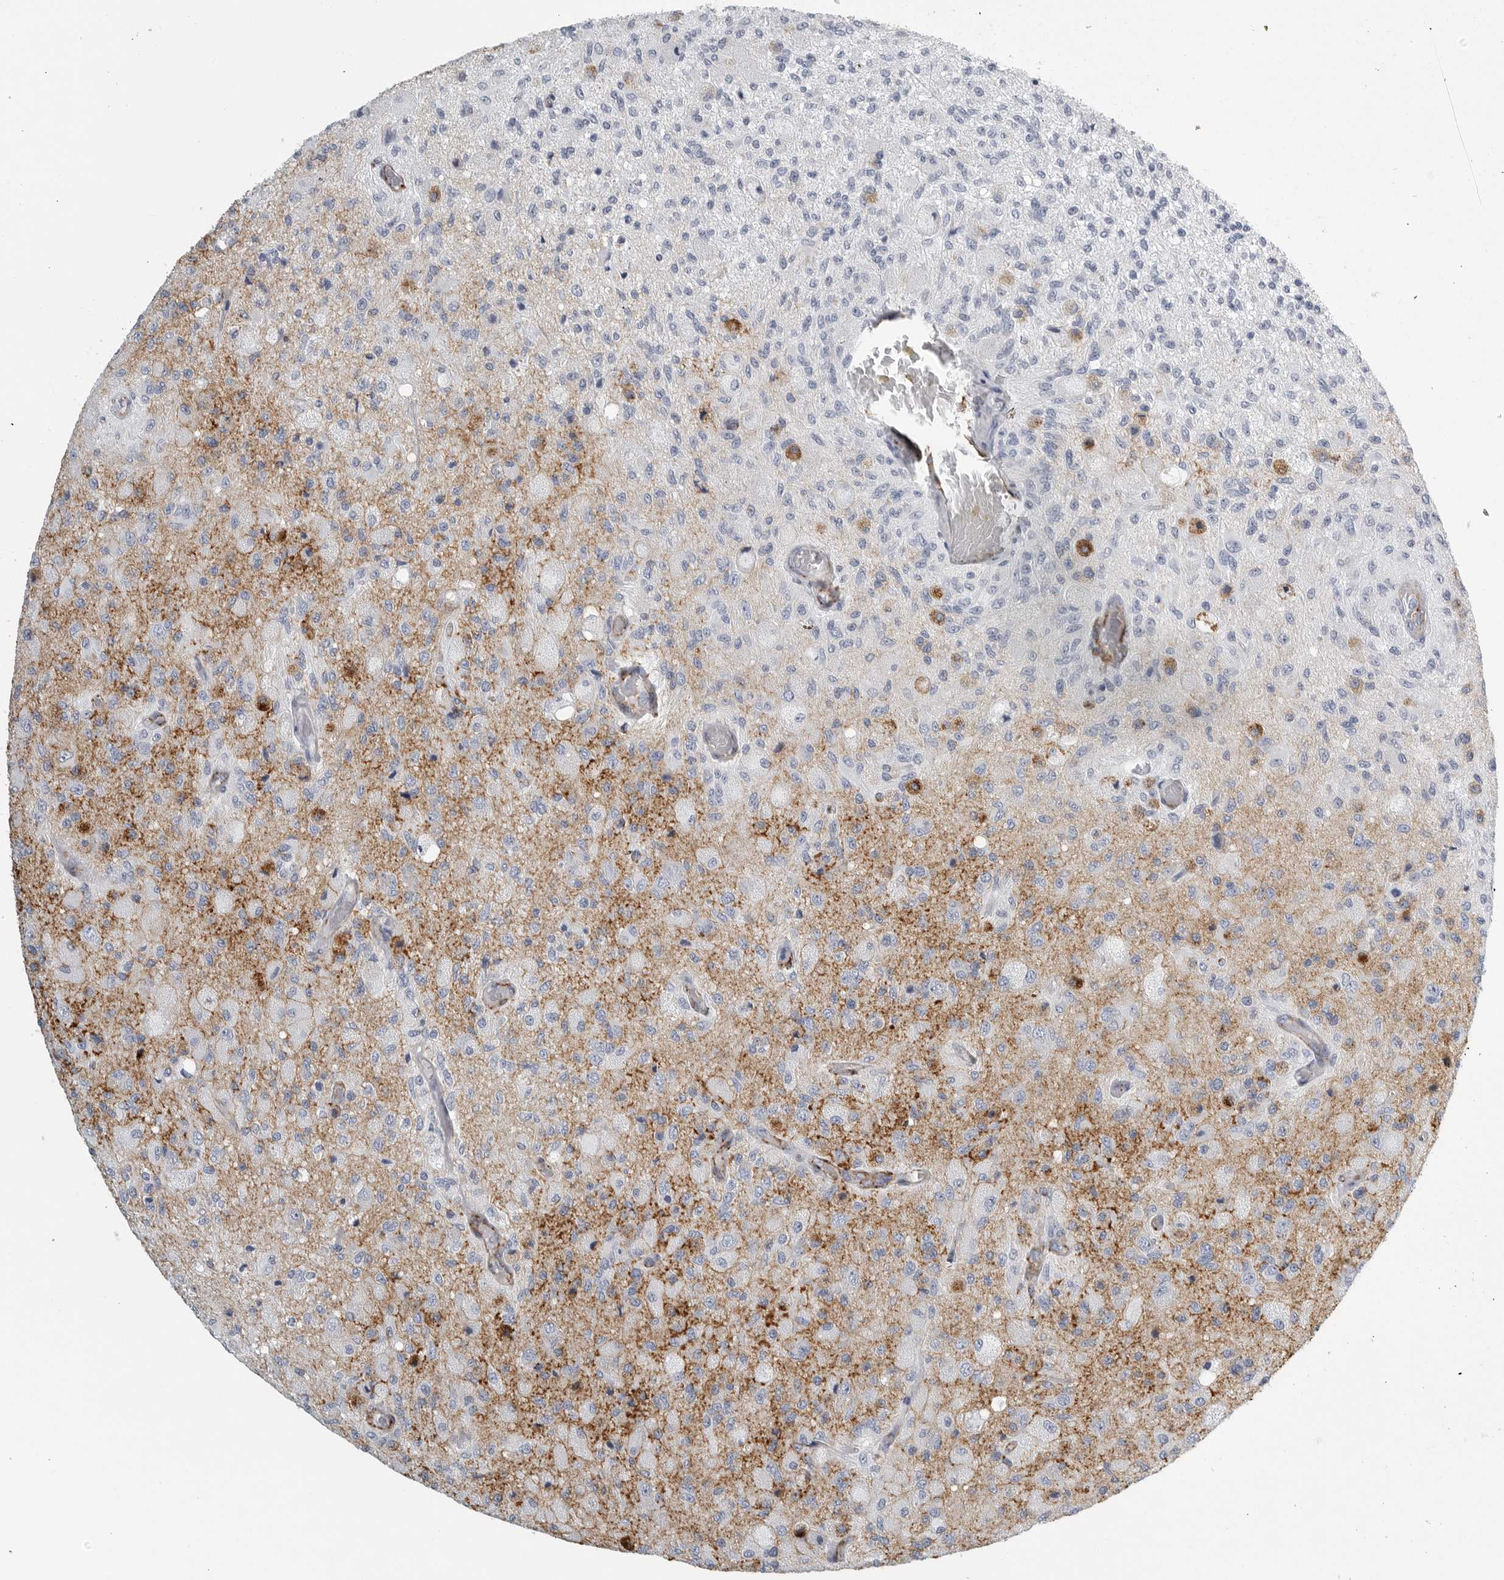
{"staining": {"intensity": "negative", "quantity": "none", "location": "none"}, "tissue": "glioma", "cell_type": "Tumor cells", "image_type": "cancer", "snomed": [{"axis": "morphology", "description": "Normal tissue, NOS"}, {"axis": "morphology", "description": "Glioma, malignant, High grade"}, {"axis": "topography", "description": "Cerebral cortex"}], "caption": "Glioma stained for a protein using IHC displays no staining tumor cells.", "gene": "TNR", "patient": {"sex": "male", "age": 77}}